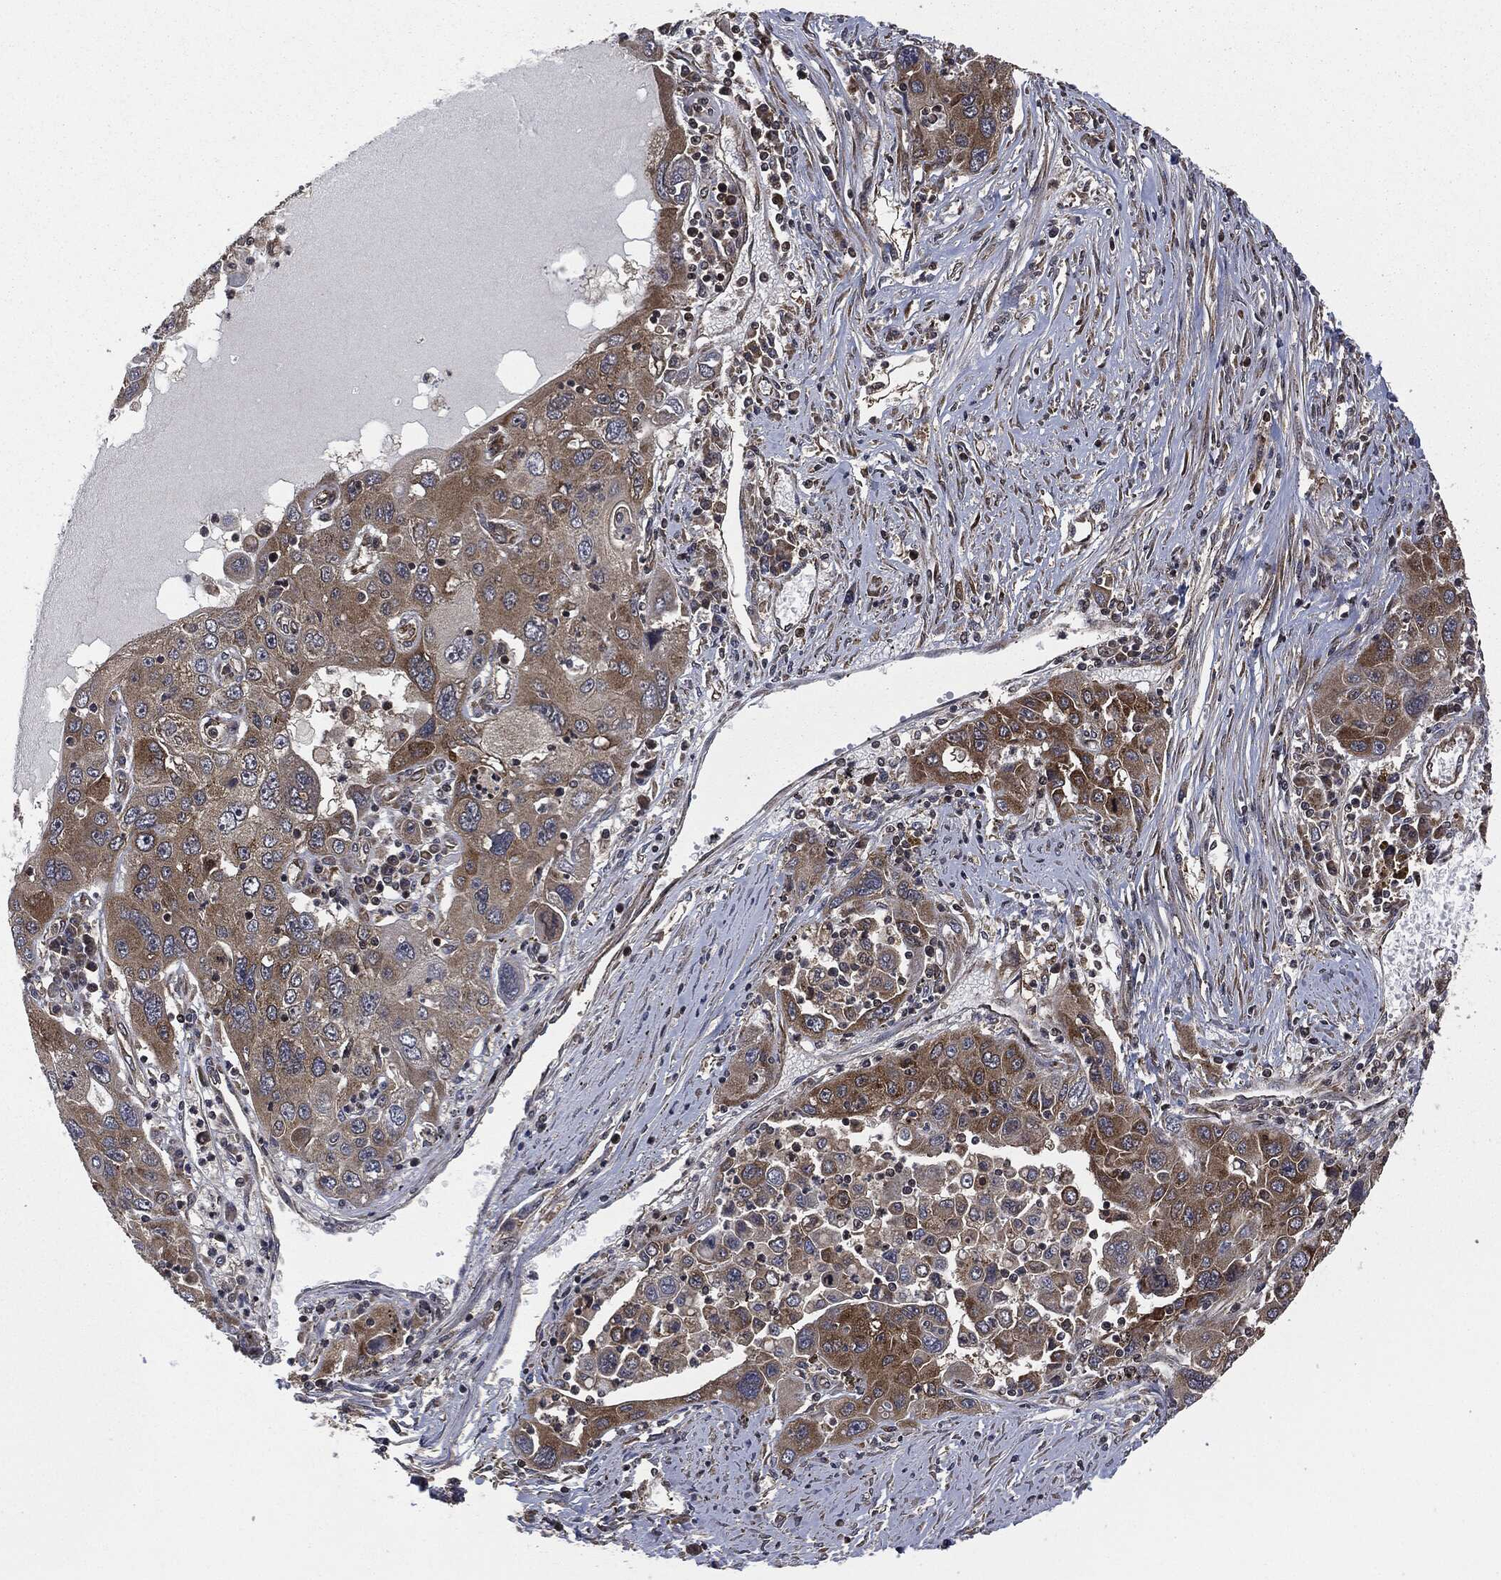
{"staining": {"intensity": "moderate", "quantity": ">75%", "location": "cytoplasmic/membranous"}, "tissue": "stomach cancer", "cell_type": "Tumor cells", "image_type": "cancer", "snomed": [{"axis": "morphology", "description": "Adenocarcinoma, NOS"}, {"axis": "topography", "description": "Stomach"}], "caption": "A brown stain highlights moderate cytoplasmic/membranous staining of a protein in stomach adenocarcinoma tumor cells.", "gene": "HRAS", "patient": {"sex": "male", "age": 56}}